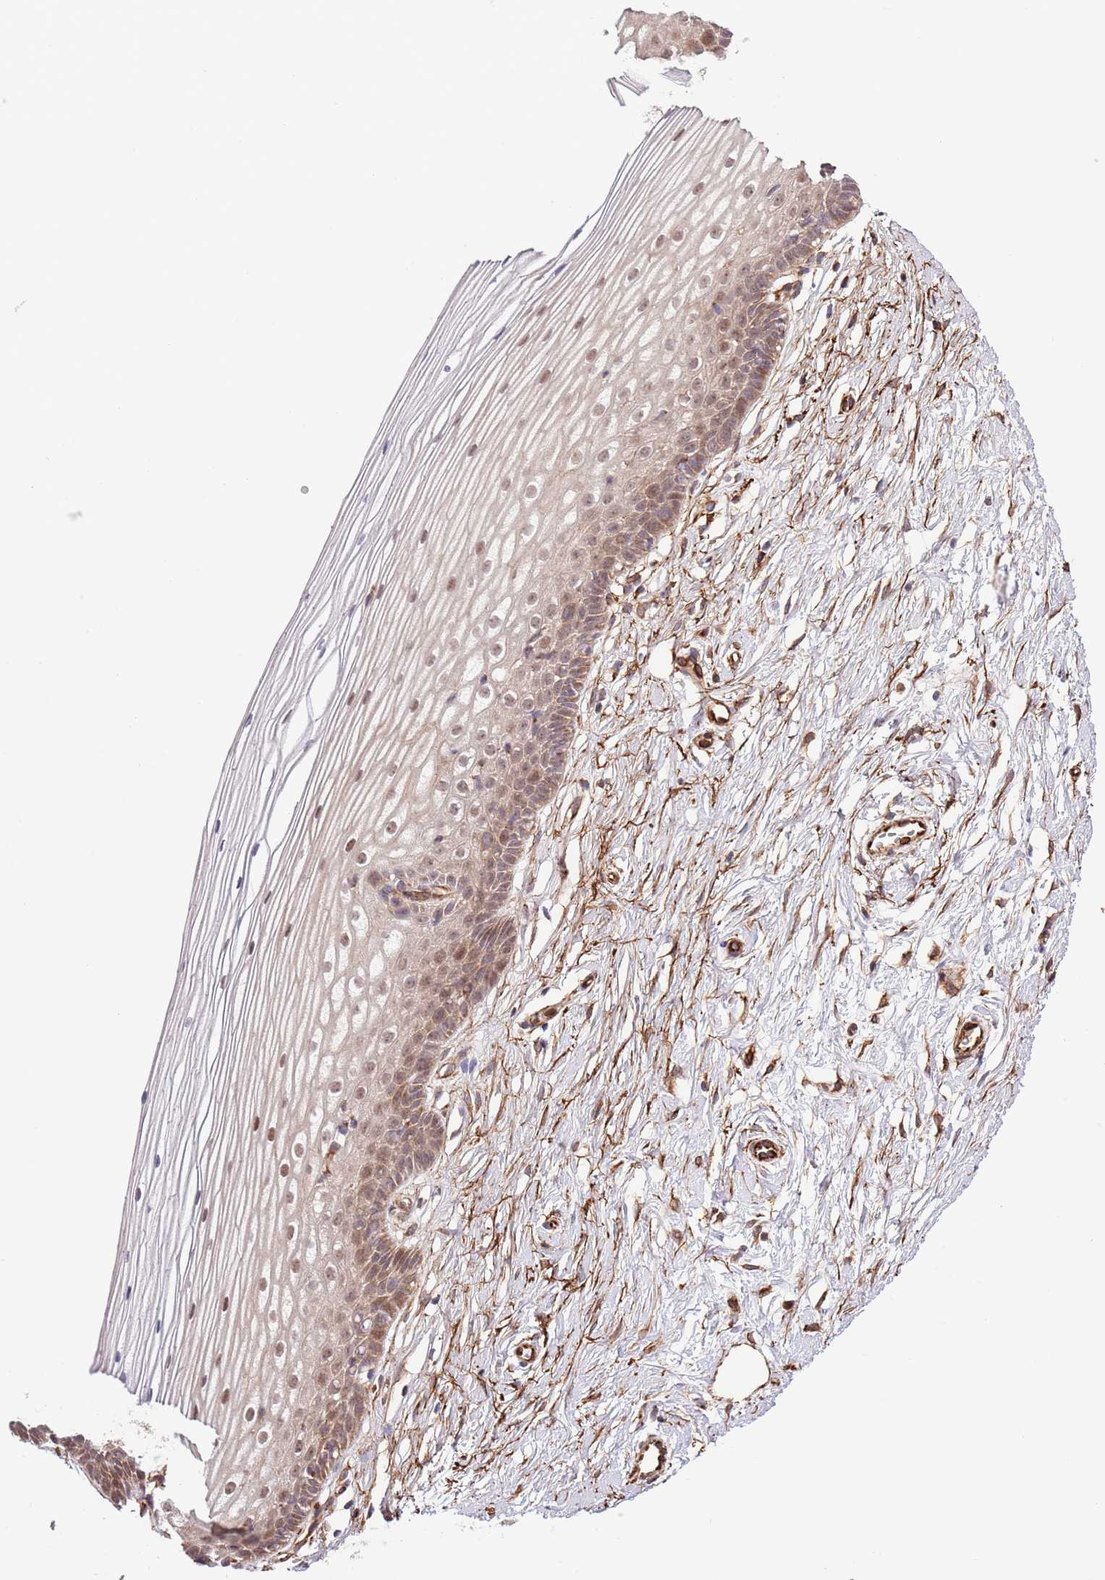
{"staining": {"intensity": "negative", "quantity": "none", "location": "none"}, "tissue": "cervix", "cell_type": "Glandular cells", "image_type": "normal", "snomed": [{"axis": "morphology", "description": "Normal tissue, NOS"}, {"axis": "topography", "description": "Cervix"}], "caption": "The immunohistochemistry image has no significant expression in glandular cells of cervix.", "gene": "NEK3", "patient": {"sex": "female", "age": 40}}